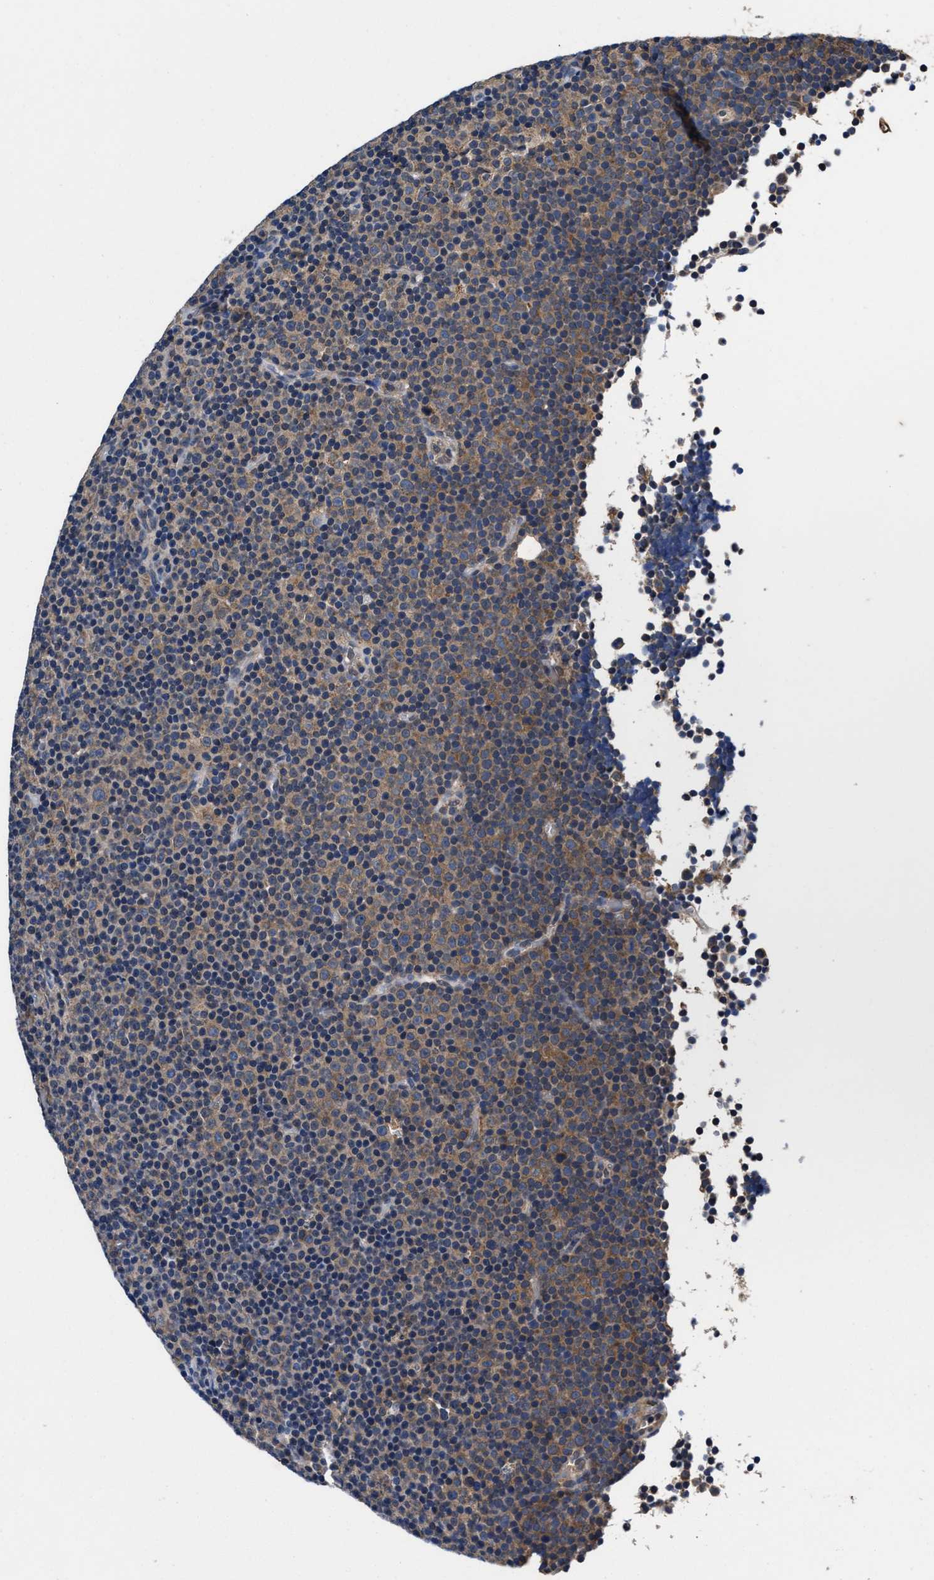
{"staining": {"intensity": "weak", "quantity": ">75%", "location": "cytoplasmic/membranous"}, "tissue": "lymphoma", "cell_type": "Tumor cells", "image_type": "cancer", "snomed": [{"axis": "morphology", "description": "Malignant lymphoma, non-Hodgkin's type, Low grade"}, {"axis": "topography", "description": "Lymph node"}], "caption": "Protein expression analysis of lymphoma shows weak cytoplasmic/membranous expression in approximately >75% of tumor cells.", "gene": "ACLY", "patient": {"sex": "female", "age": 67}}